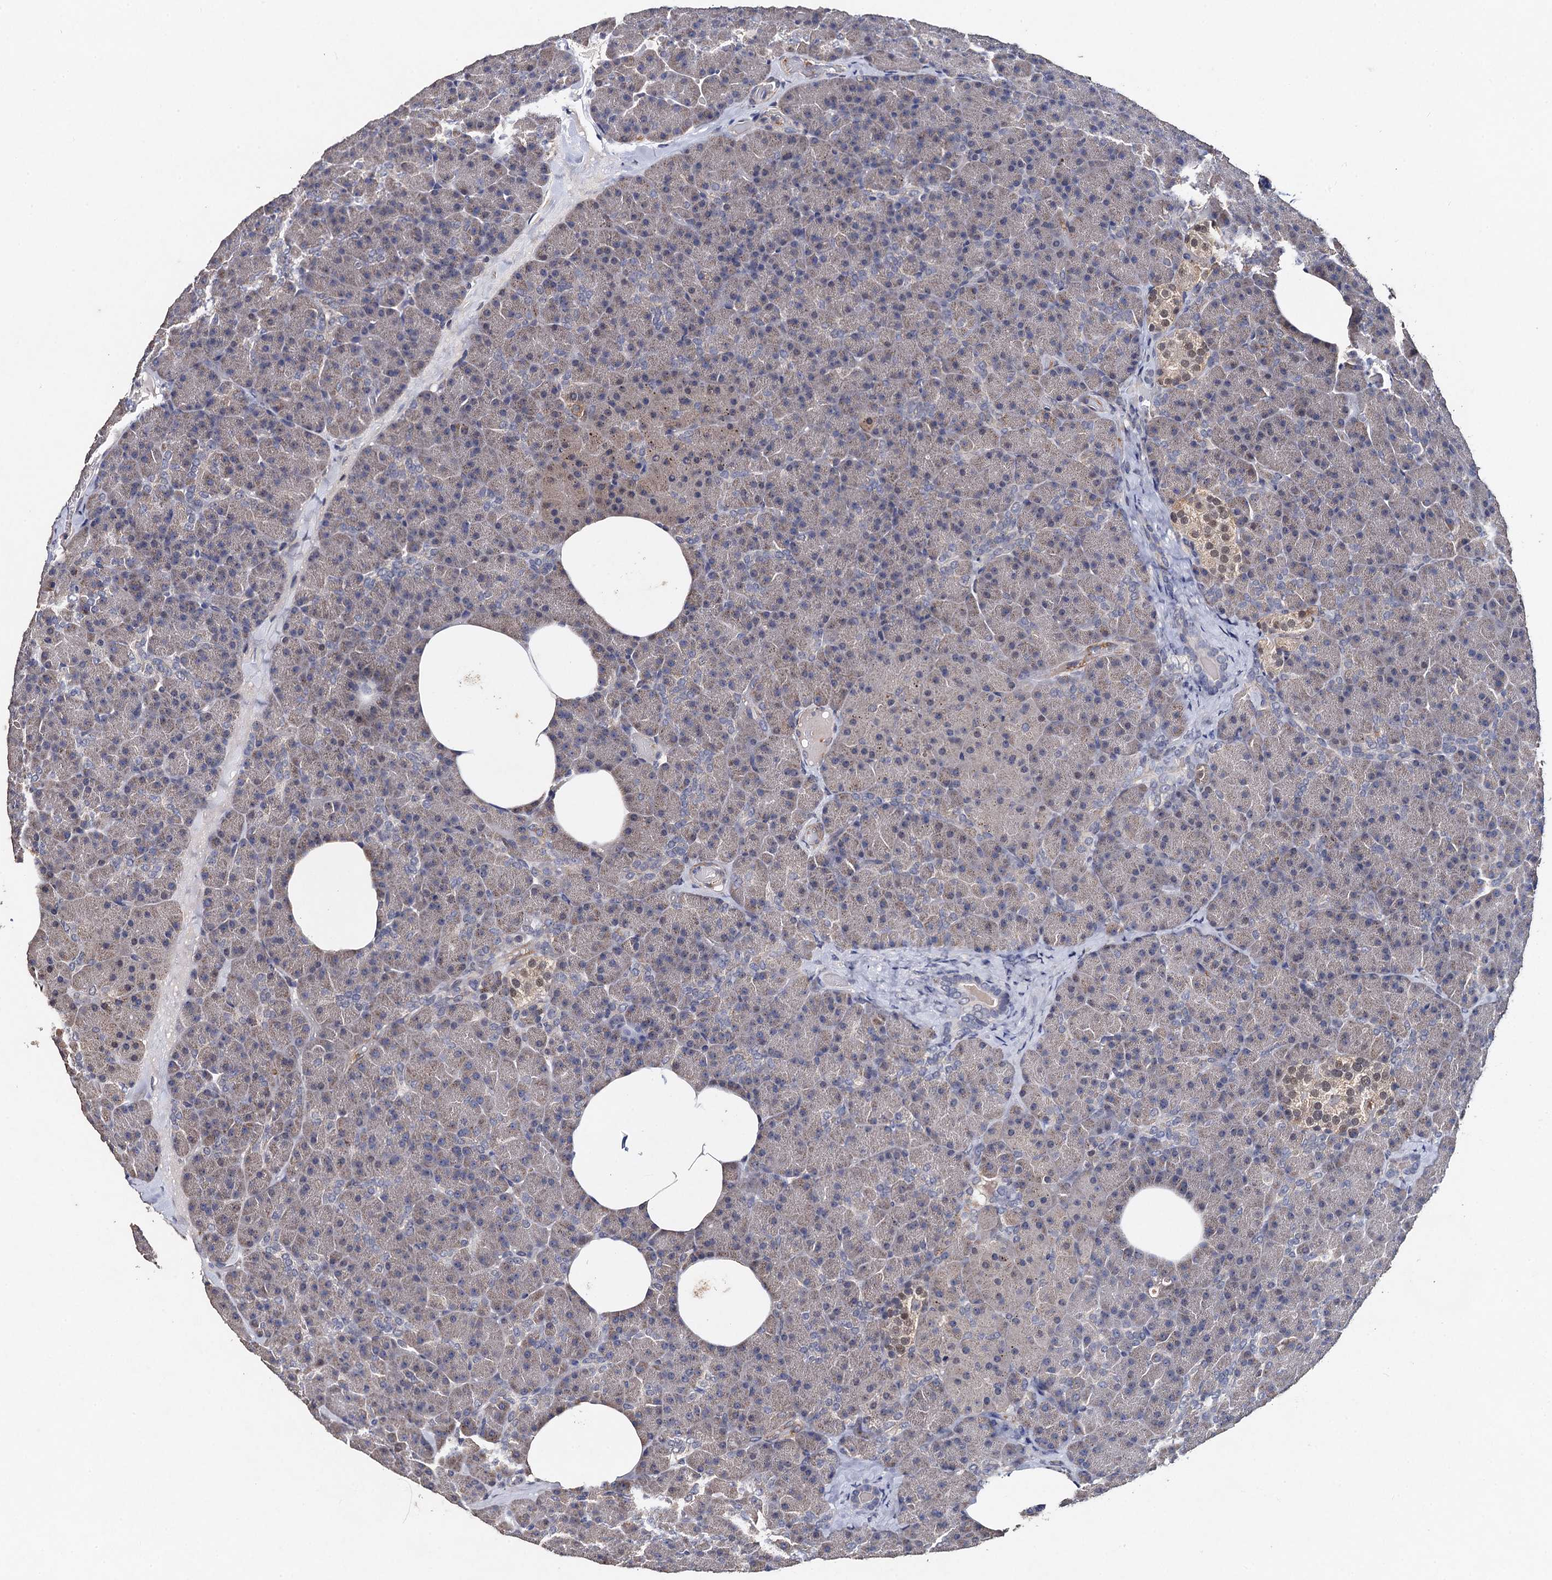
{"staining": {"intensity": "weak", "quantity": "25%-75%", "location": "cytoplasmic/membranous,nuclear"}, "tissue": "pancreas", "cell_type": "Exocrine glandular cells", "image_type": "normal", "snomed": [{"axis": "morphology", "description": "Normal tissue, NOS"}, {"axis": "morphology", "description": "Carcinoid, malignant, NOS"}, {"axis": "topography", "description": "Pancreas"}], "caption": "A low amount of weak cytoplasmic/membranous,nuclear expression is identified in about 25%-75% of exocrine glandular cells in unremarkable pancreas.", "gene": "PPTC7", "patient": {"sex": "female", "age": 35}}